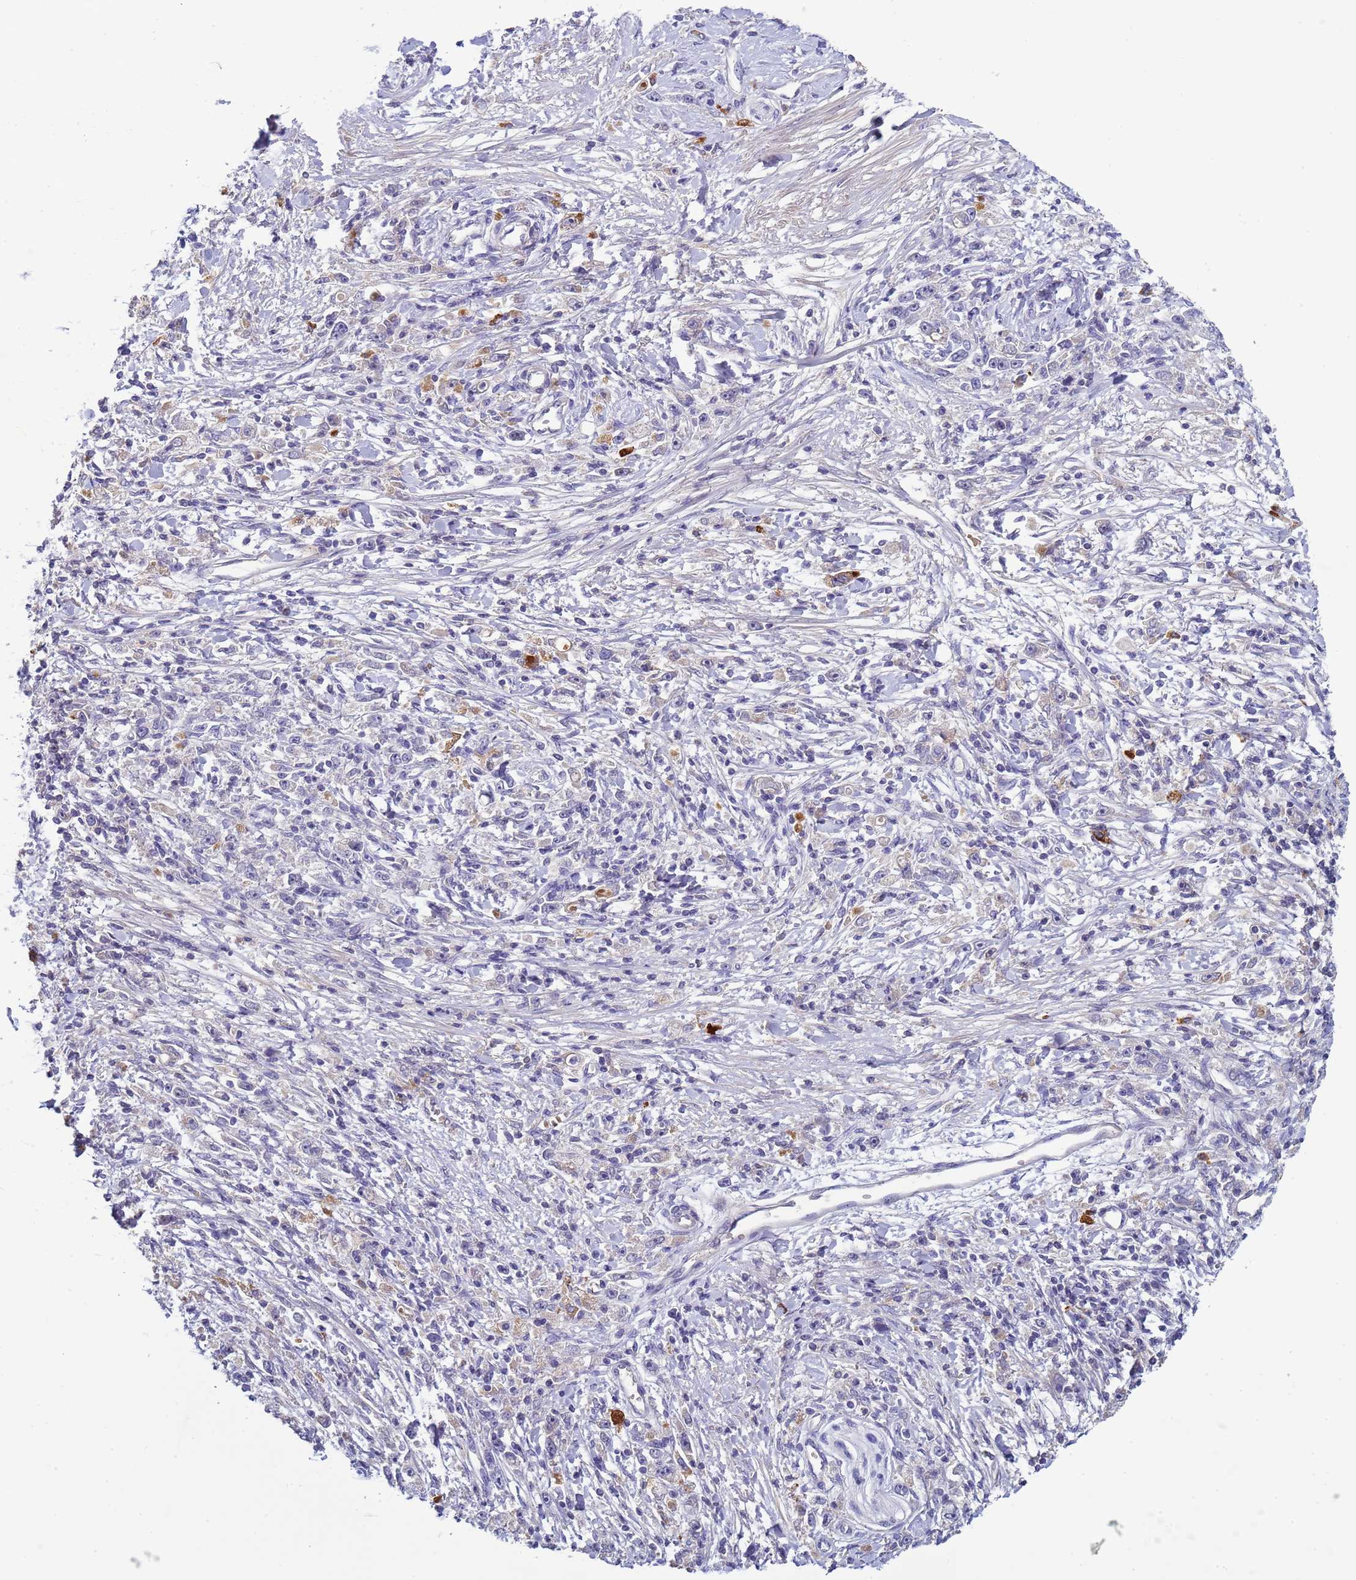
{"staining": {"intensity": "negative", "quantity": "none", "location": "none"}, "tissue": "stomach cancer", "cell_type": "Tumor cells", "image_type": "cancer", "snomed": [{"axis": "morphology", "description": "Adenocarcinoma, NOS"}, {"axis": "topography", "description": "Stomach"}], "caption": "High power microscopy micrograph of an IHC photomicrograph of stomach adenocarcinoma, revealing no significant staining in tumor cells.", "gene": "TRIM51", "patient": {"sex": "female", "age": 59}}